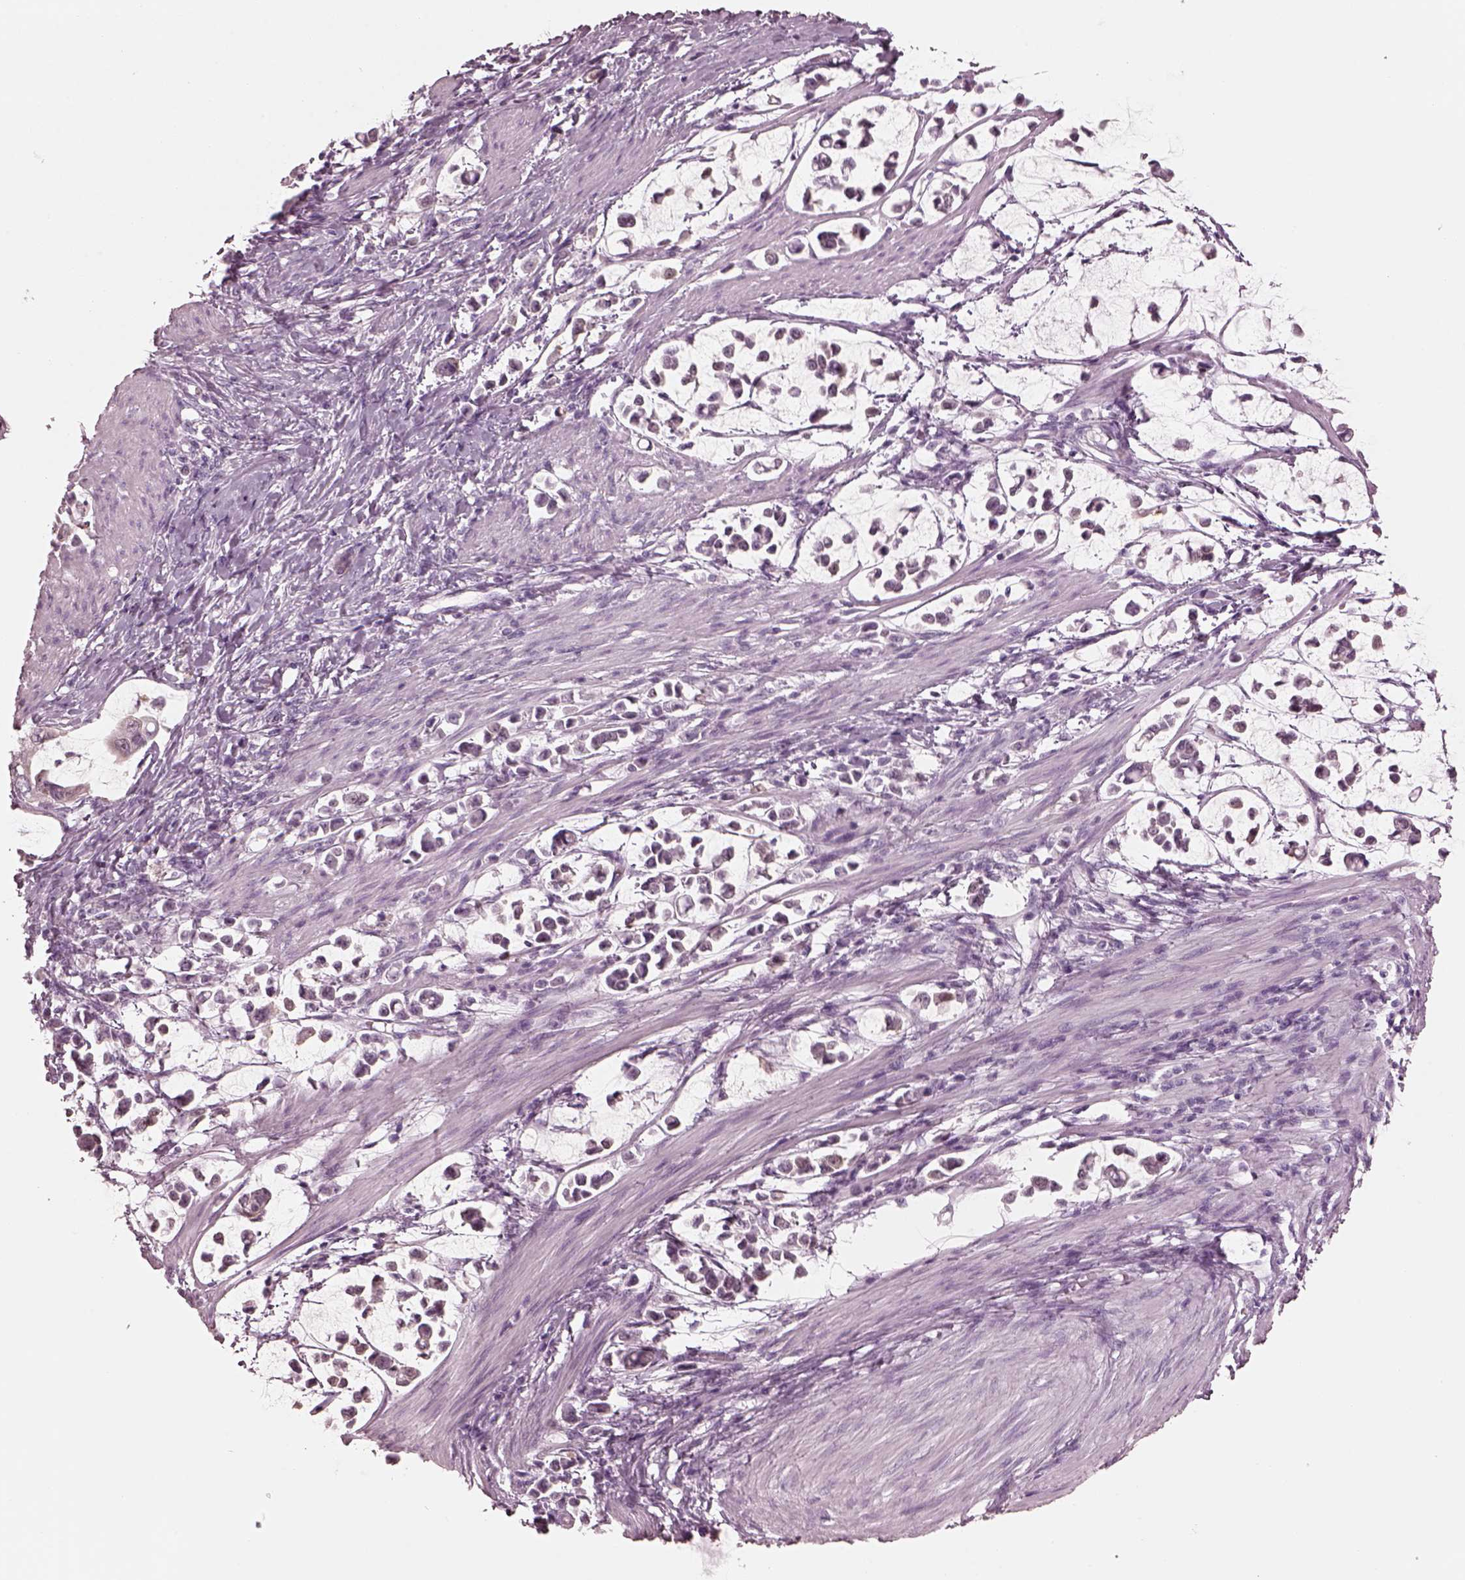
{"staining": {"intensity": "negative", "quantity": "none", "location": "none"}, "tissue": "stomach cancer", "cell_type": "Tumor cells", "image_type": "cancer", "snomed": [{"axis": "morphology", "description": "Adenocarcinoma, NOS"}, {"axis": "topography", "description": "Stomach"}], "caption": "Adenocarcinoma (stomach) stained for a protein using immunohistochemistry exhibits no expression tumor cells.", "gene": "C2orf81", "patient": {"sex": "male", "age": 82}}